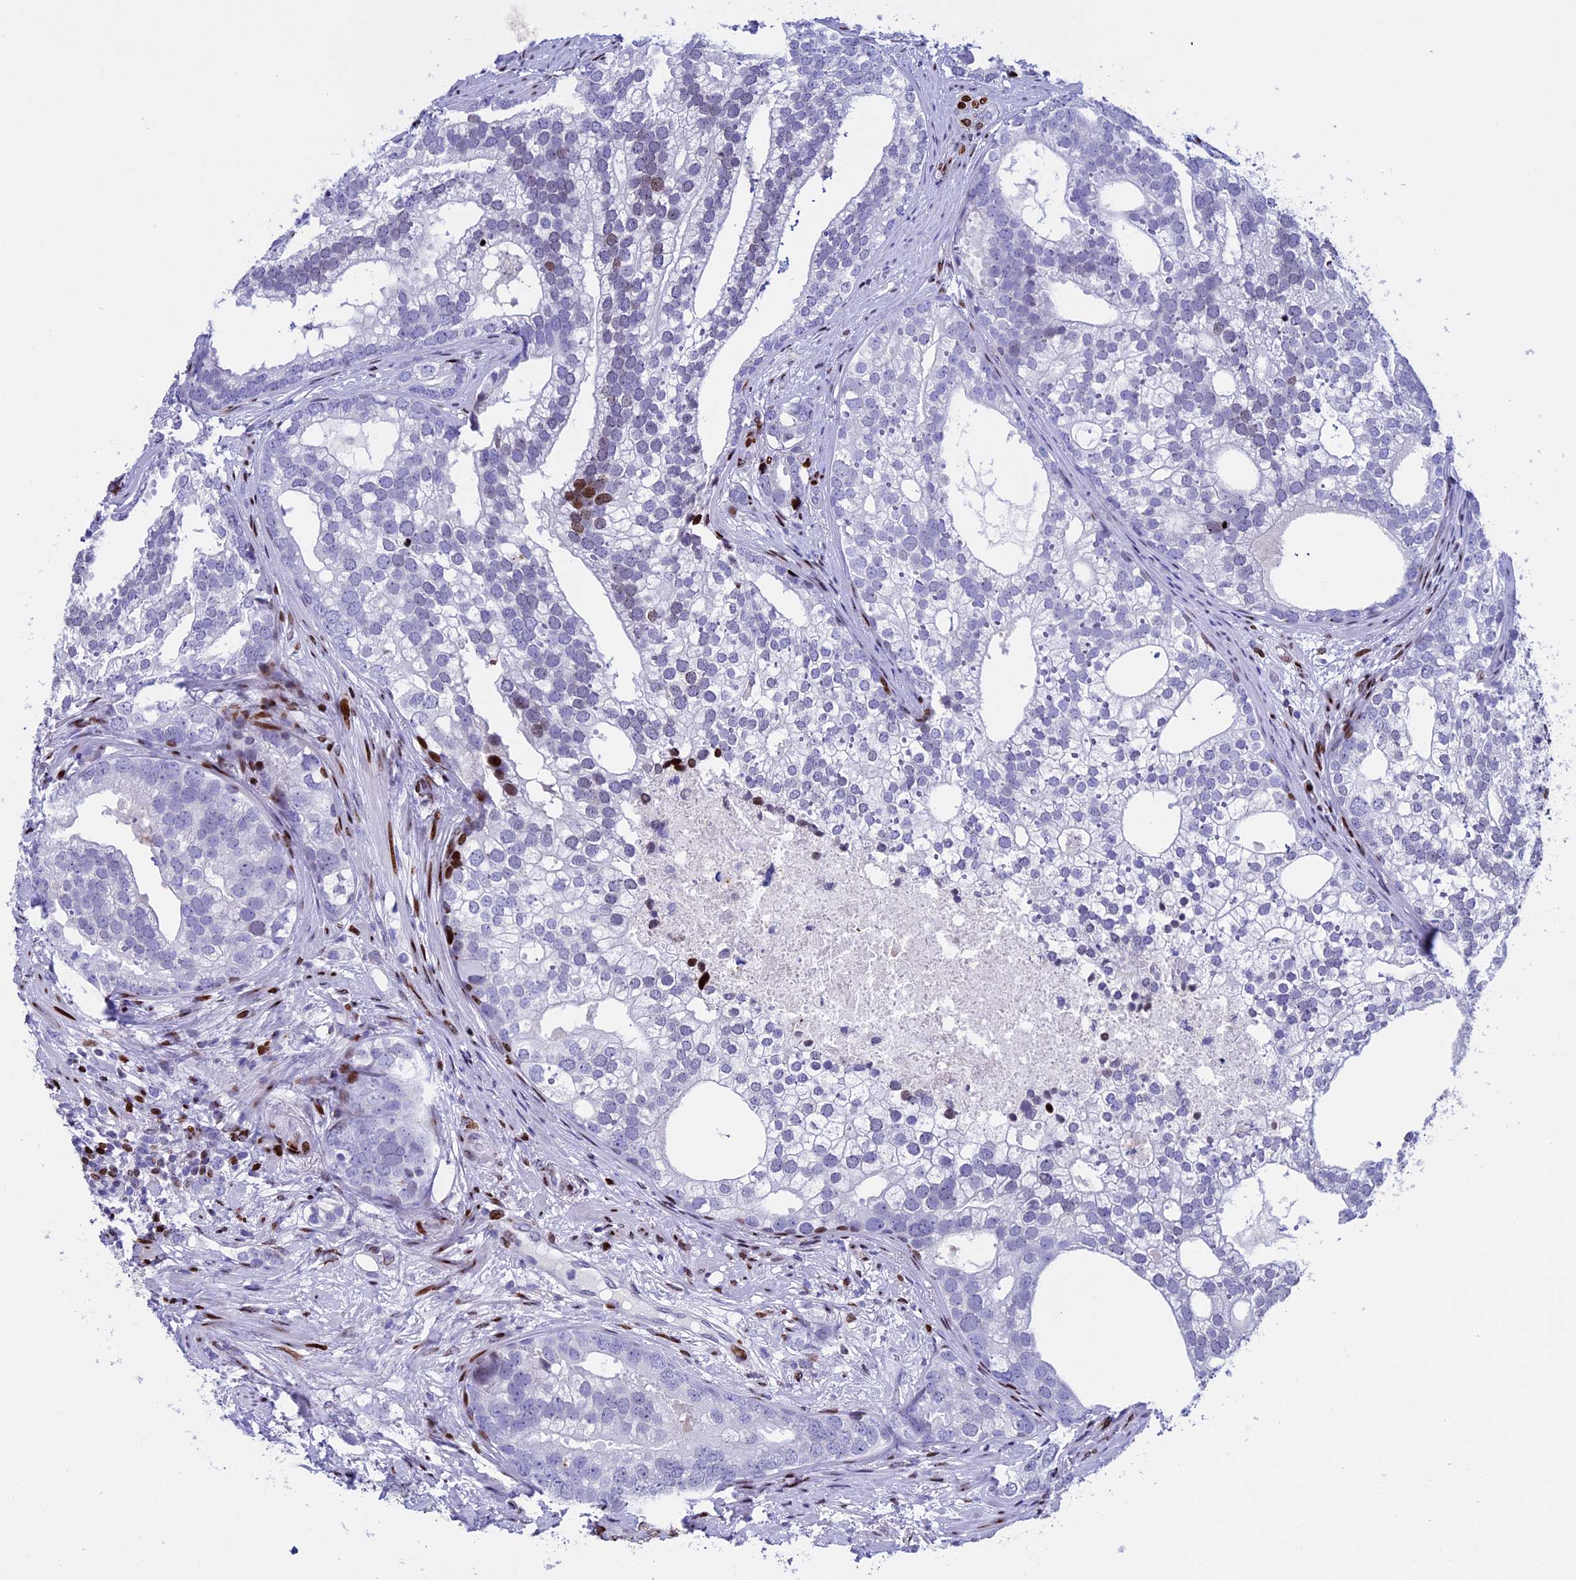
{"staining": {"intensity": "strong", "quantity": "<25%", "location": "nuclear"}, "tissue": "prostate cancer", "cell_type": "Tumor cells", "image_type": "cancer", "snomed": [{"axis": "morphology", "description": "Adenocarcinoma, High grade"}, {"axis": "topography", "description": "Prostate"}], "caption": "This is a histology image of IHC staining of prostate cancer, which shows strong expression in the nuclear of tumor cells.", "gene": "BTBD3", "patient": {"sex": "male", "age": 75}}